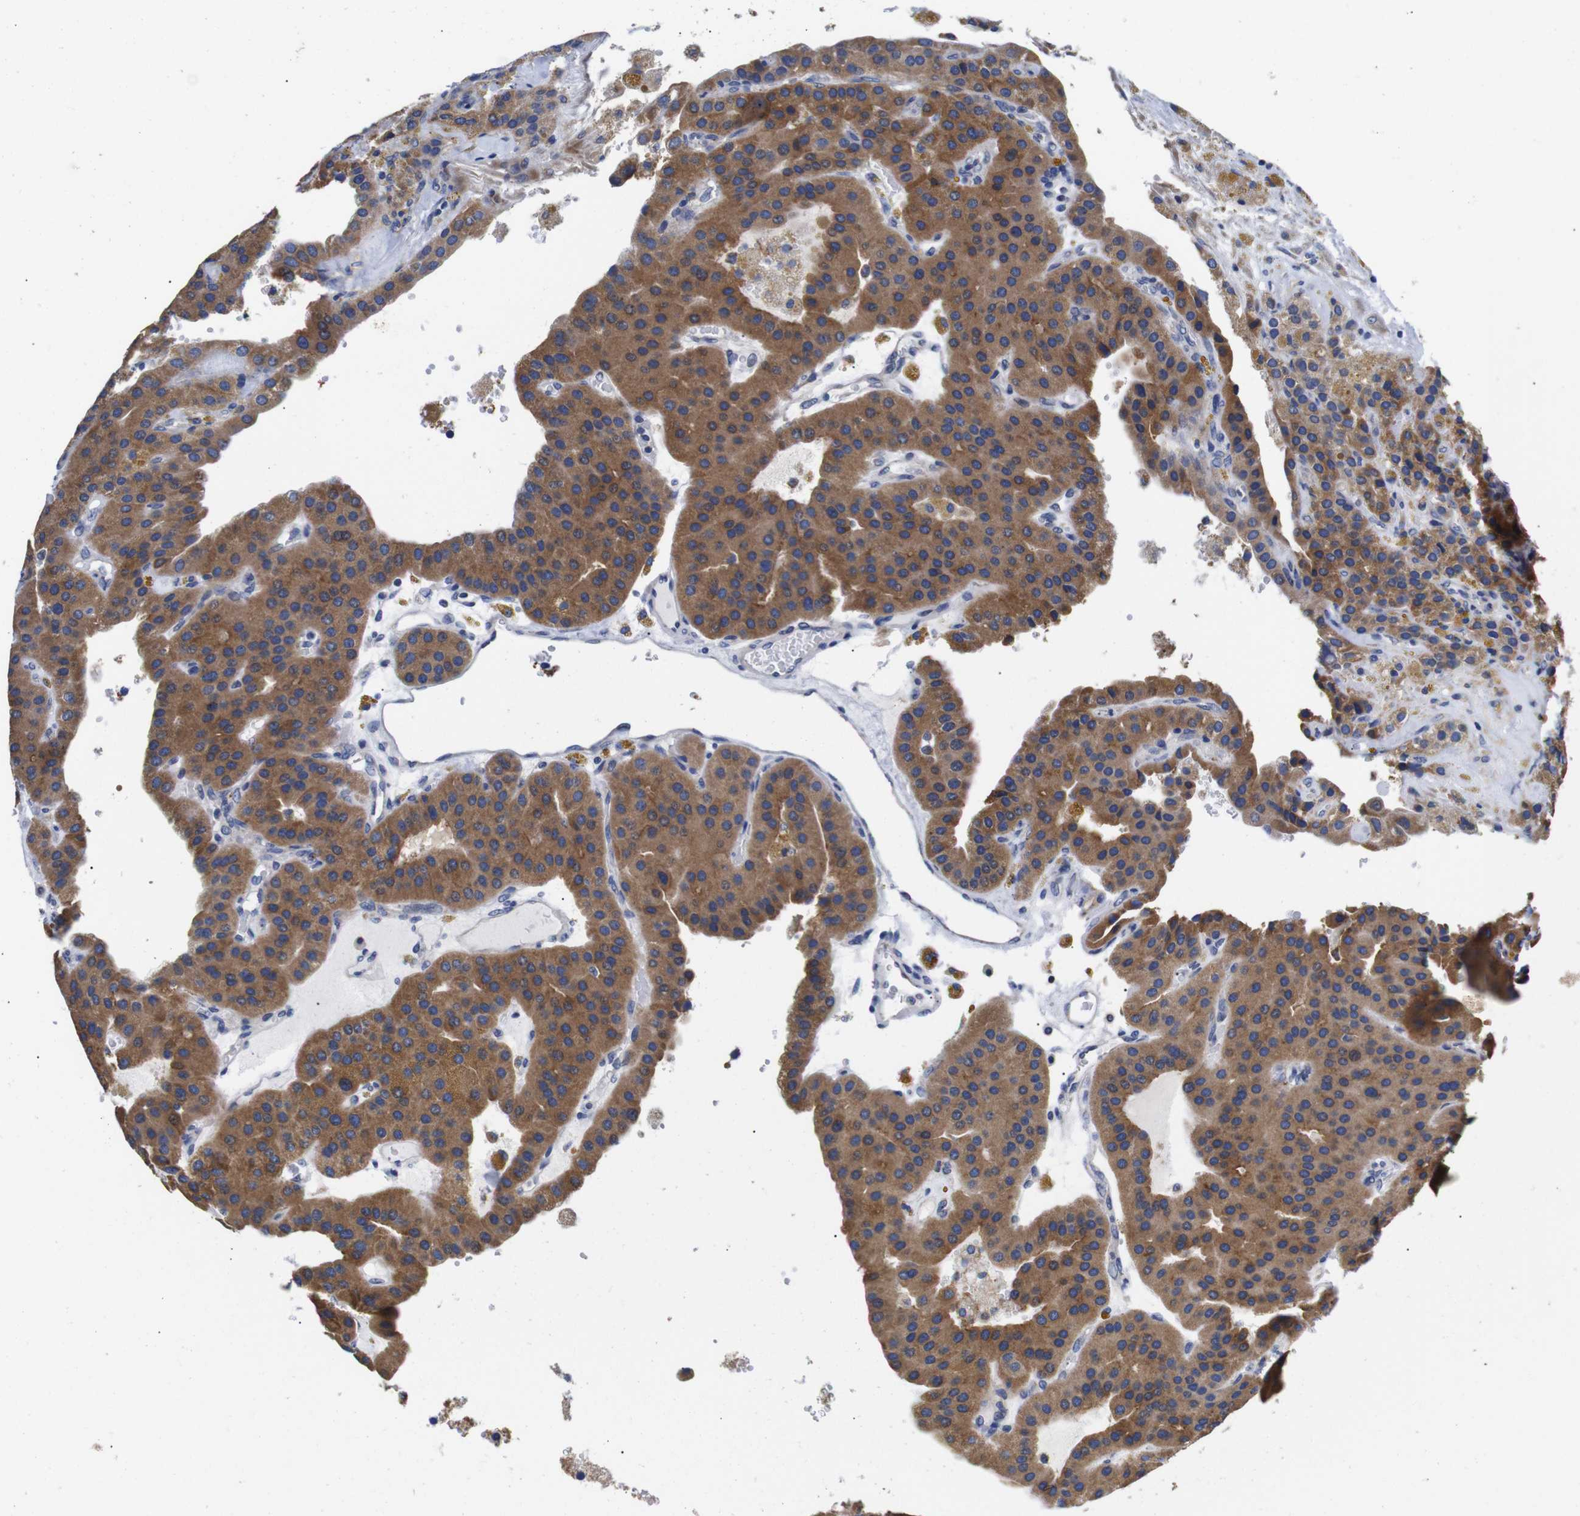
{"staining": {"intensity": "moderate", "quantity": ">75%", "location": "cytoplasmic/membranous"}, "tissue": "parathyroid gland", "cell_type": "Glandular cells", "image_type": "normal", "snomed": [{"axis": "morphology", "description": "Normal tissue, NOS"}, {"axis": "morphology", "description": "Adenoma, NOS"}, {"axis": "topography", "description": "Parathyroid gland"}], "caption": "A medium amount of moderate cytoplasmic/membranous staining is seen in approximately >75% of glandular cells in benign parathyroid gland.", "gene": "OPN3", "patient": {"sex": "female", "age": 86}}